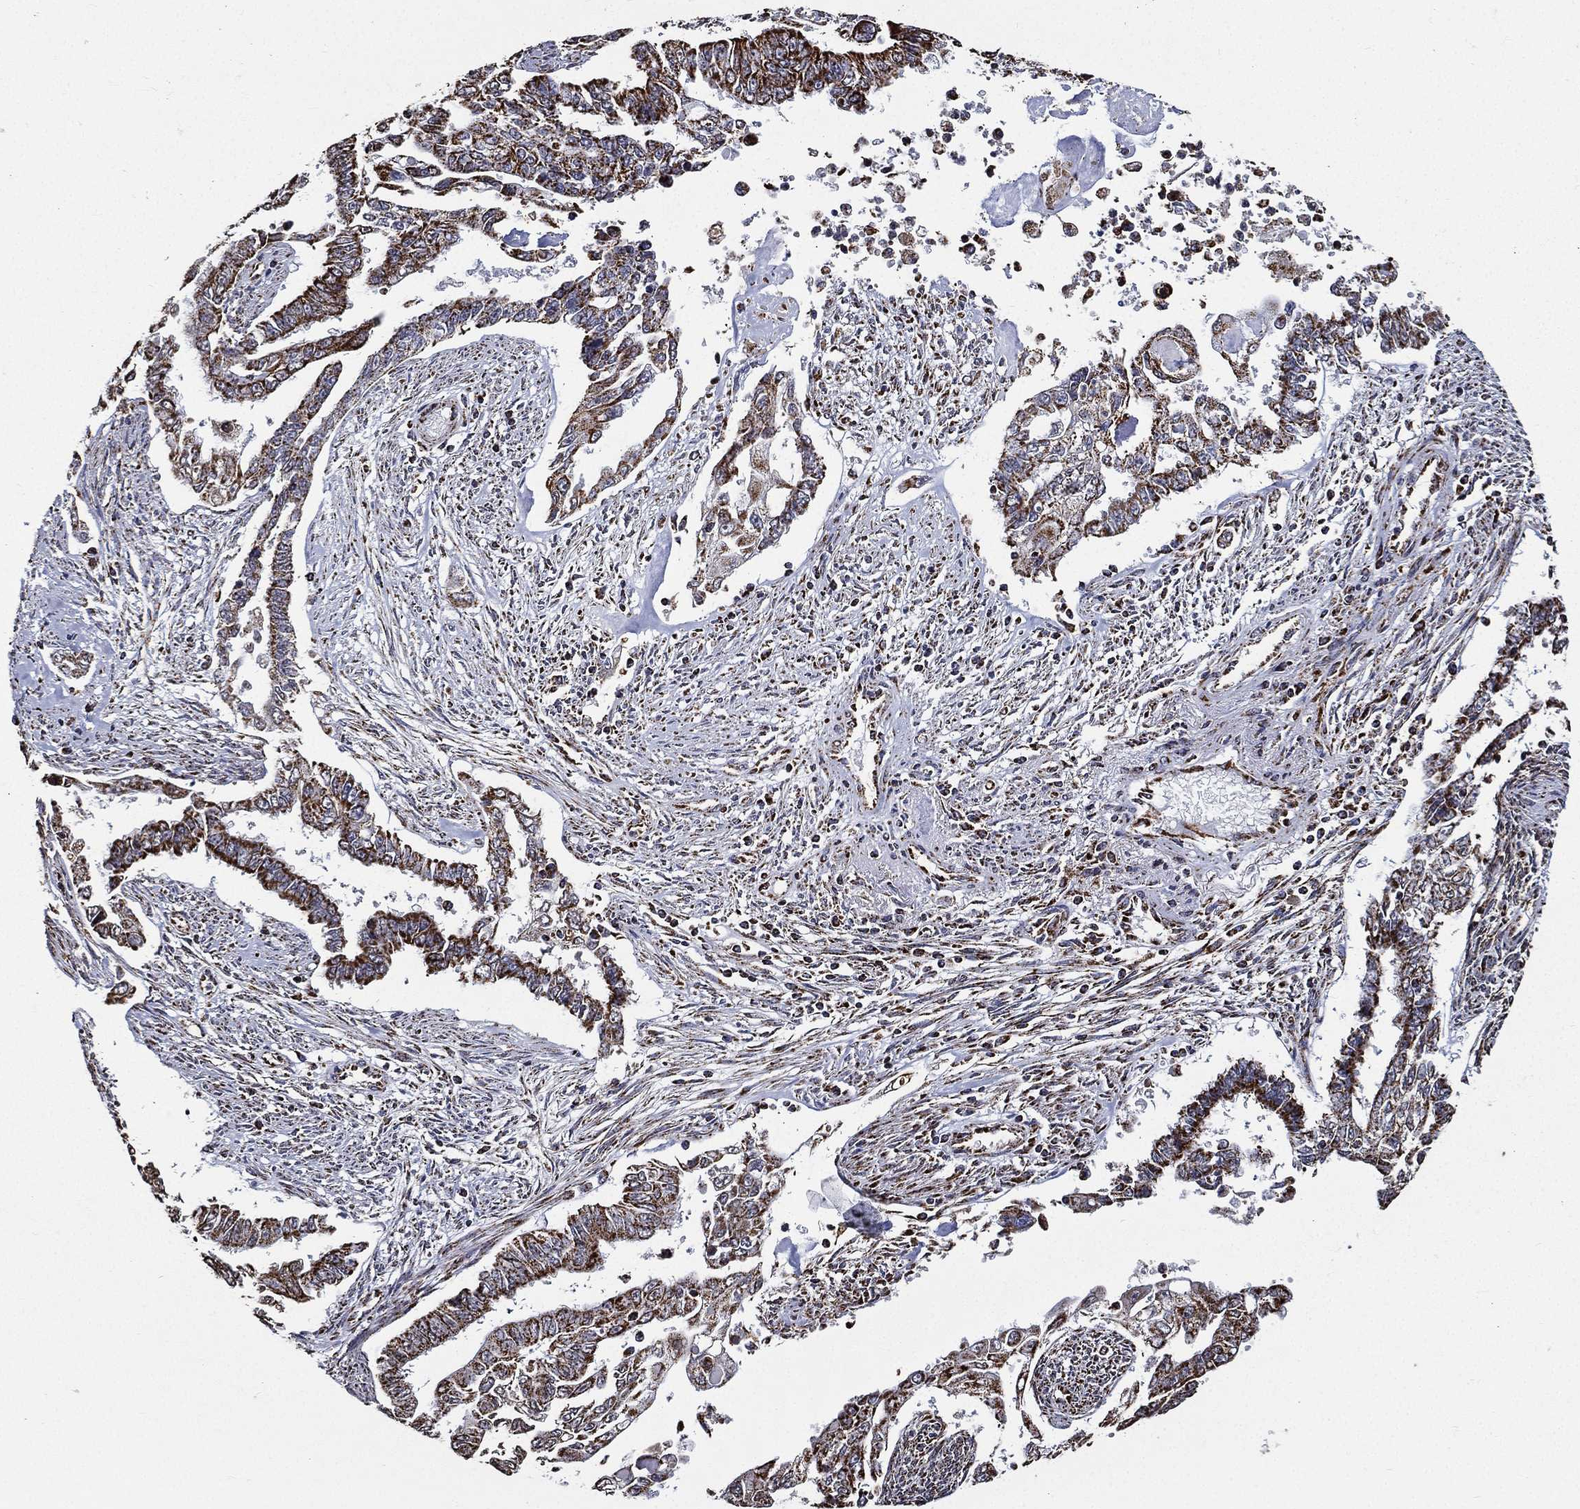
{"staining": {"intensity": "strong", "quantity": ">75%", "location": "cytoplasmic/membranous"}, "tissue": "endometrial cancer", "cell_type": "Tumor cells", "image_type": "cancer", "snomed": [{"axis": "morphology", "description": "Adenocarcinoma, NOS"}, {"axis": "topography", "description": "Uterus"}], "caption": "An image of adenocarcinoma (endometrial) stained for a protein shows strong cytoplasmic/membranous brown staining in tumor cells.", "gene": "NDUFAB1", "patient": {"sex": "female", "age": 59}}